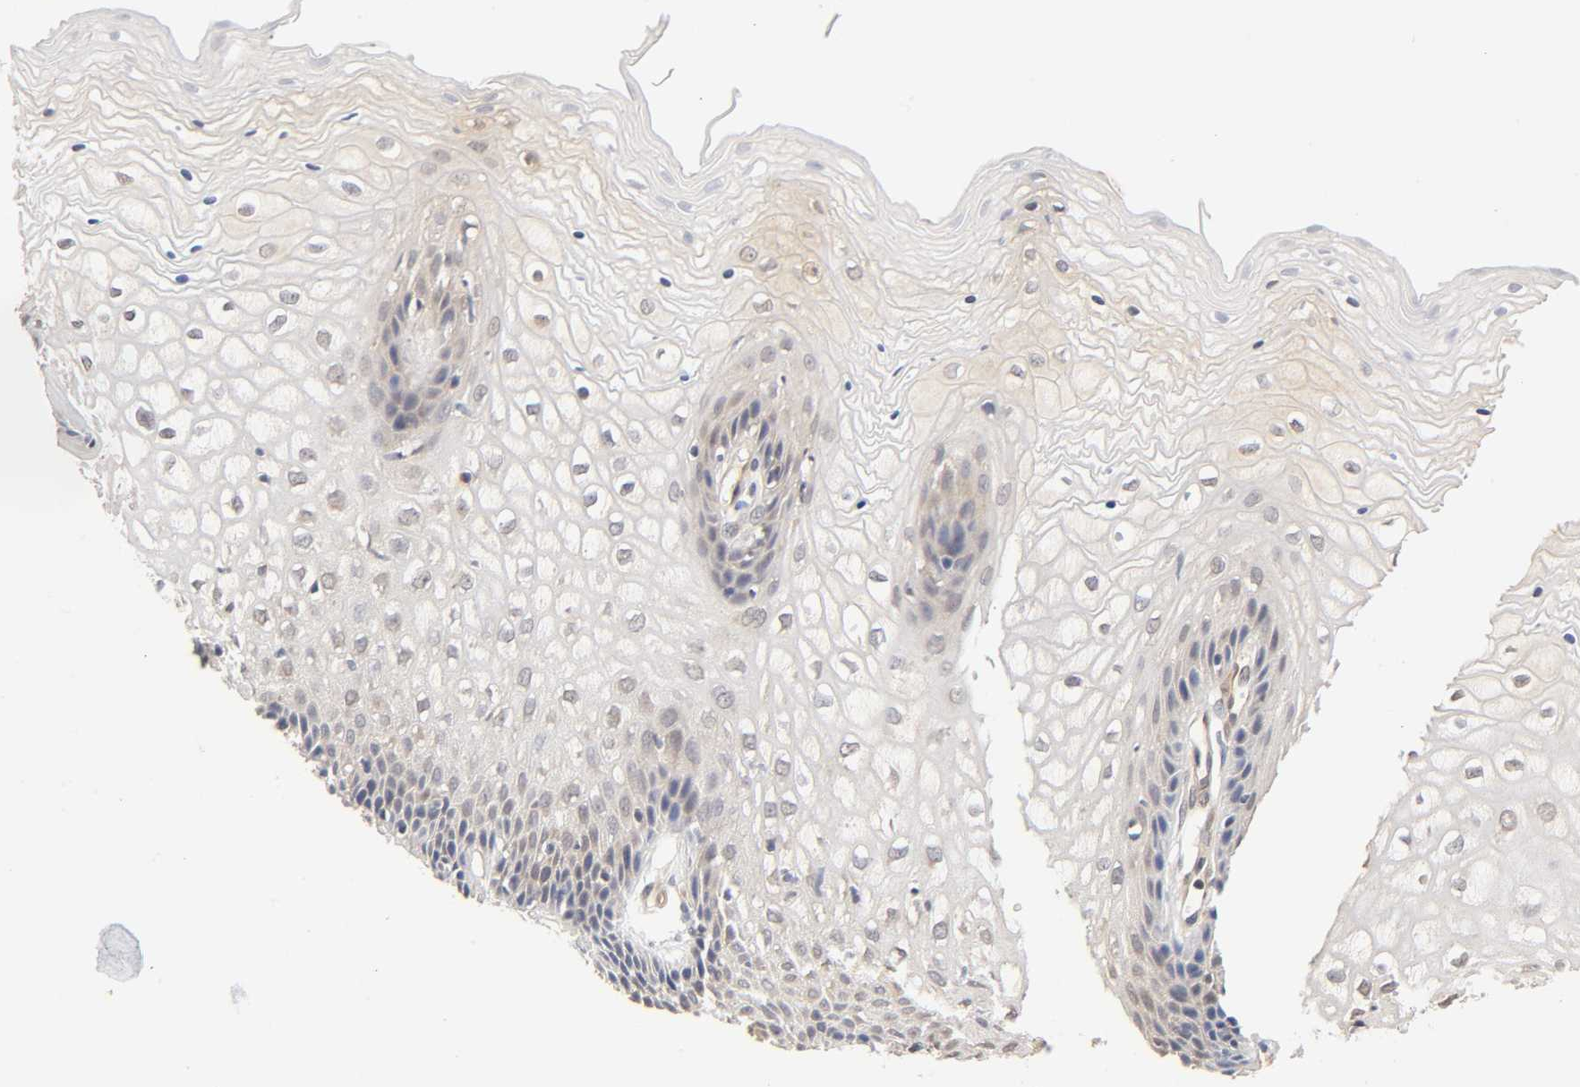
{"staining": {"intensity": "negative", "quantity": "none", "location": "none"}, "tissue": "vagina", "cell_type": "Squamous epithelial cells", "image_type": "normal", "snomed": [{"axis": "morphology", "description": "Normal tissue, NOS"}, {"axis": "topography", "description": "Vagina"}], "caption": "DAB (3,3'-diaminobenzidine) immunohistochemical staining of normal vagina reveals no significant positivity in squamous epithelial cells.", "gene": "PDE5A", "patient": {"sex": "female", "age": 34}}